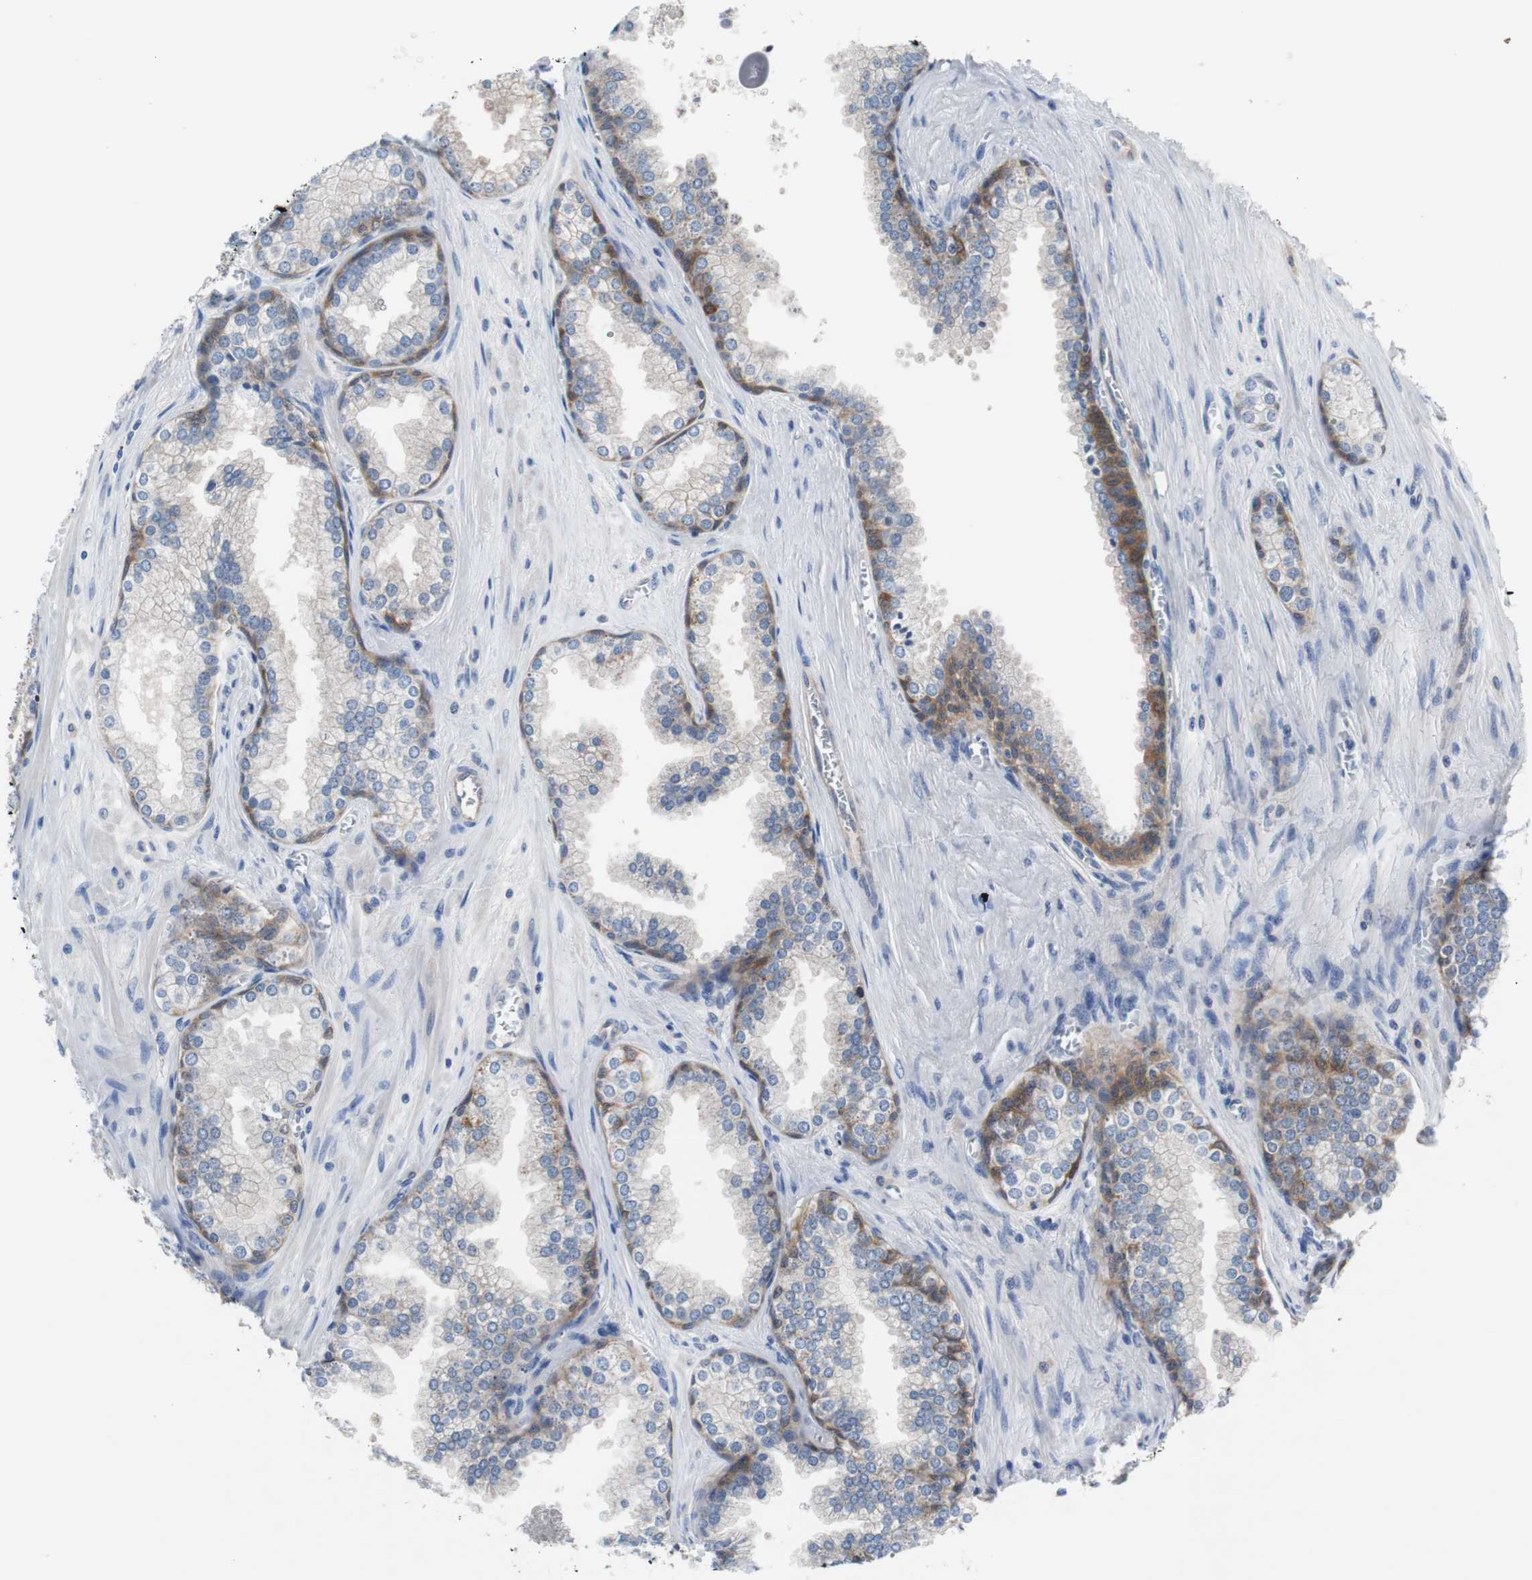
{"staining": {"intensity": "weak", "quantity": "25%-75%", "location": "cytoplasmic/membranous"}, "tissue": "prostate cancer", "cell_type": "Tumor cells", "image_type": "cancer", "snomed": [{"axis": "morphology", "description": "Adenocarcinoma, Low grade"}, {"axis": "topography", "description": "Prostate"}], "caption": "Protein staining of prostate adenocarcinoma (low-grade) tissue shows weak cytoplasmic/membranous staining in approximately 25%-75% of tumor cells. The staining was performed using DAB (3,3'-diaminobenzidine), with brown indicating positive protein expression. Nuclei are stained blue with hematoxylin.", "gene": "EEF2K", "patient": {"sex": "male", "age": 60}}